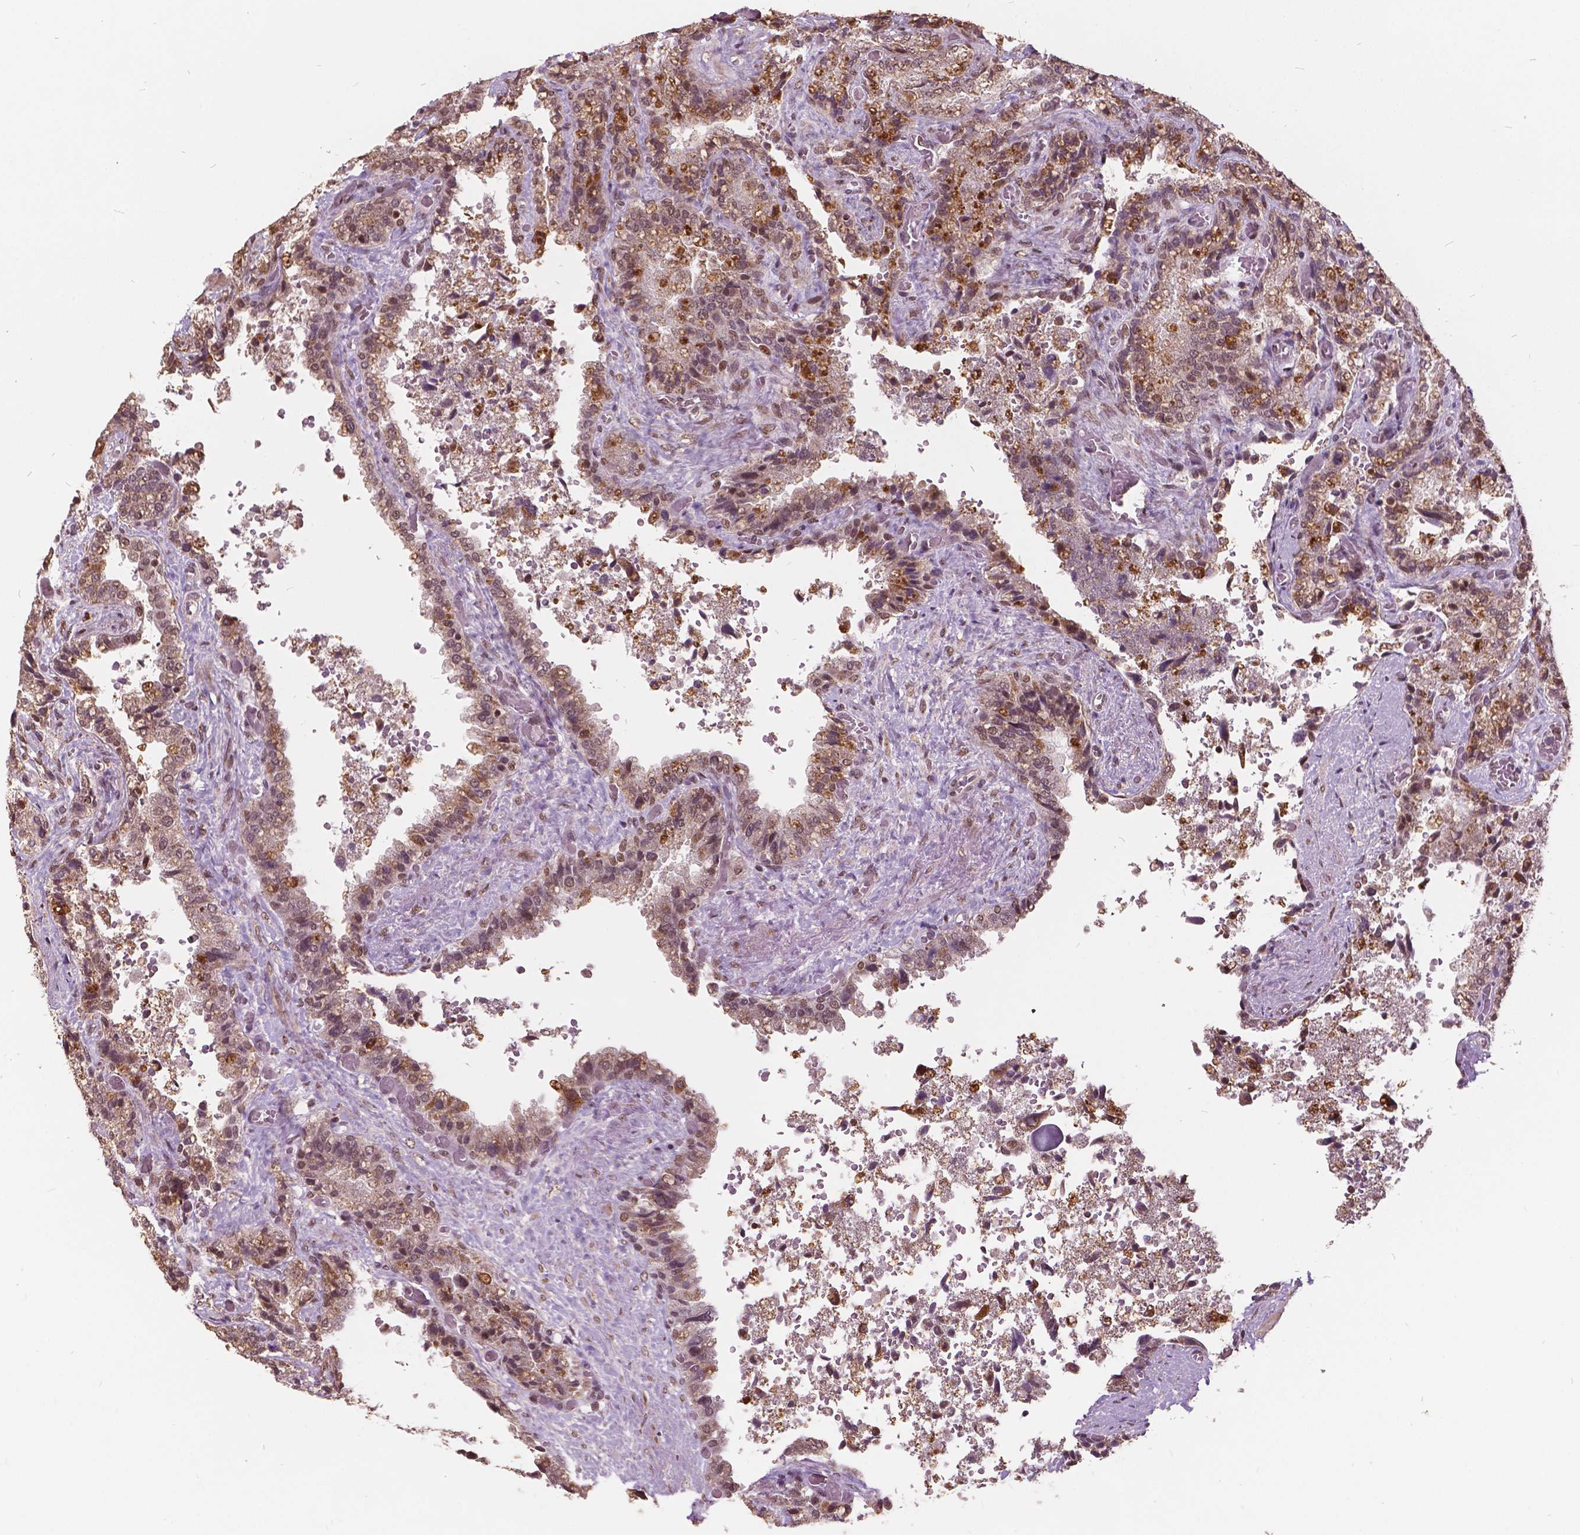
{"staining": {"intensity": "moderate", "quantity": "25%-75%", "location": "nuclear"}, "tissue": "seminal vesicle", "cell_type": "Glandular cells", "image_type": "normal", "snomed": [{"axis": "morphology", "description": "Normal tissue, NOS"}, {"axis": "topography", "description": "Seminal veicle"}], "caption": "IHC (DAB (3,3'-diaminobenzidine)) staining of unremarkable human seminal vesicle reveals moderate nuclear protein staining in about 25%-75% of glandular cells. The staining was performed using DAB (3,3'-diaminobenzidine) to visualize the protein expression in brown, while the nuclei were stained in blue with hematoxylin (Magnification: 20x).", "gene": "GPS2", "patient": {"sex": "male", "age": 57}}